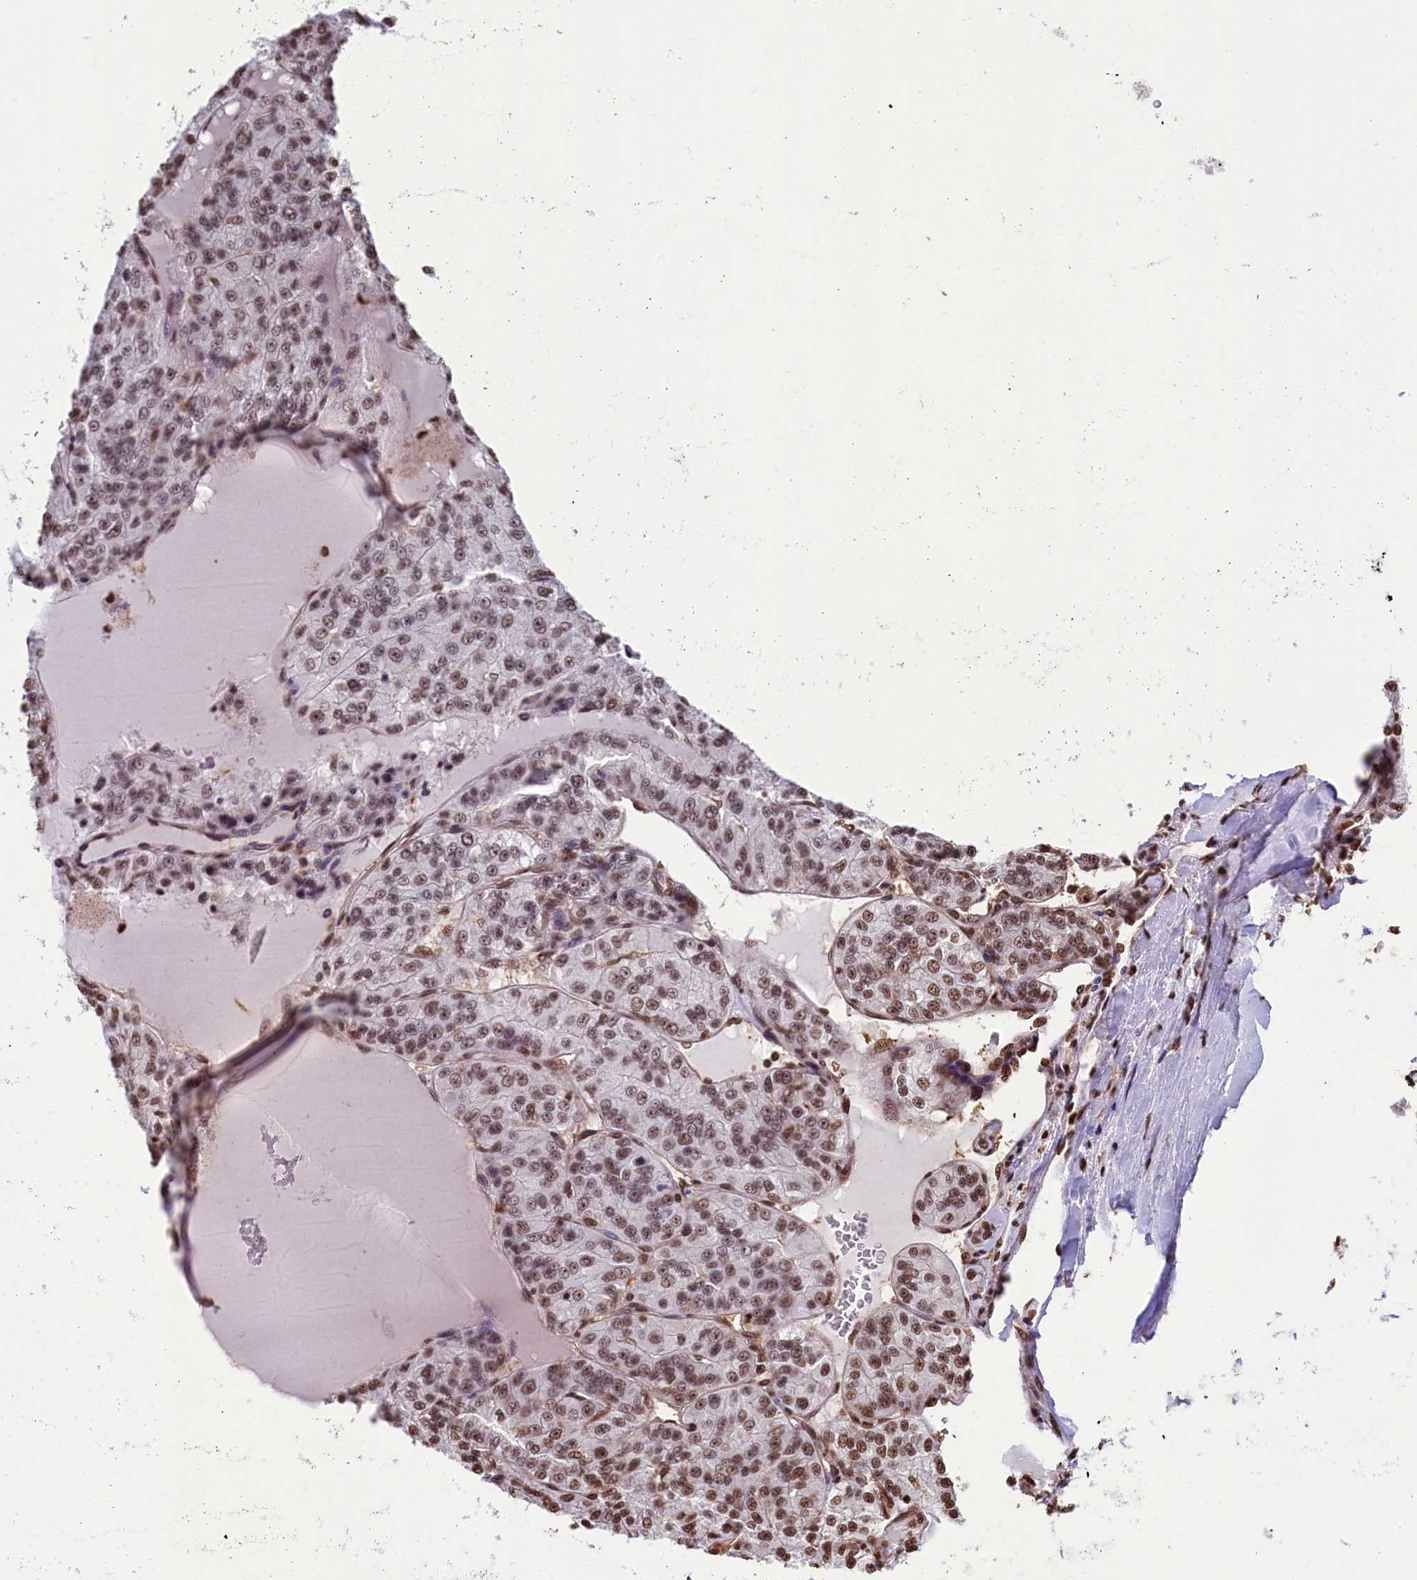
{"staining": {"intensity": "moderate", "quantity": ">75%", "location": "nuclear"}, "tissue": "renal cancer", "cell_type": "Tumor cells", "image_type": "cancer", "snomed": [{"axis": "morphology", "description": "Adenocarcinoma, NOS"}, {"axis": "topography", "description": "Kidney"}], "caption": "Immunohistochemistry micrograph of neoplastic tissue: human renal adenocarcinoma stained using IHC exhibits medium levels of moderate protein expression localized specifically in the nuclear of tumor cells, appearing as a nuclear brown color.", "gene": "SNRPD2", "patient": {"sex": "female", "age": 63}}